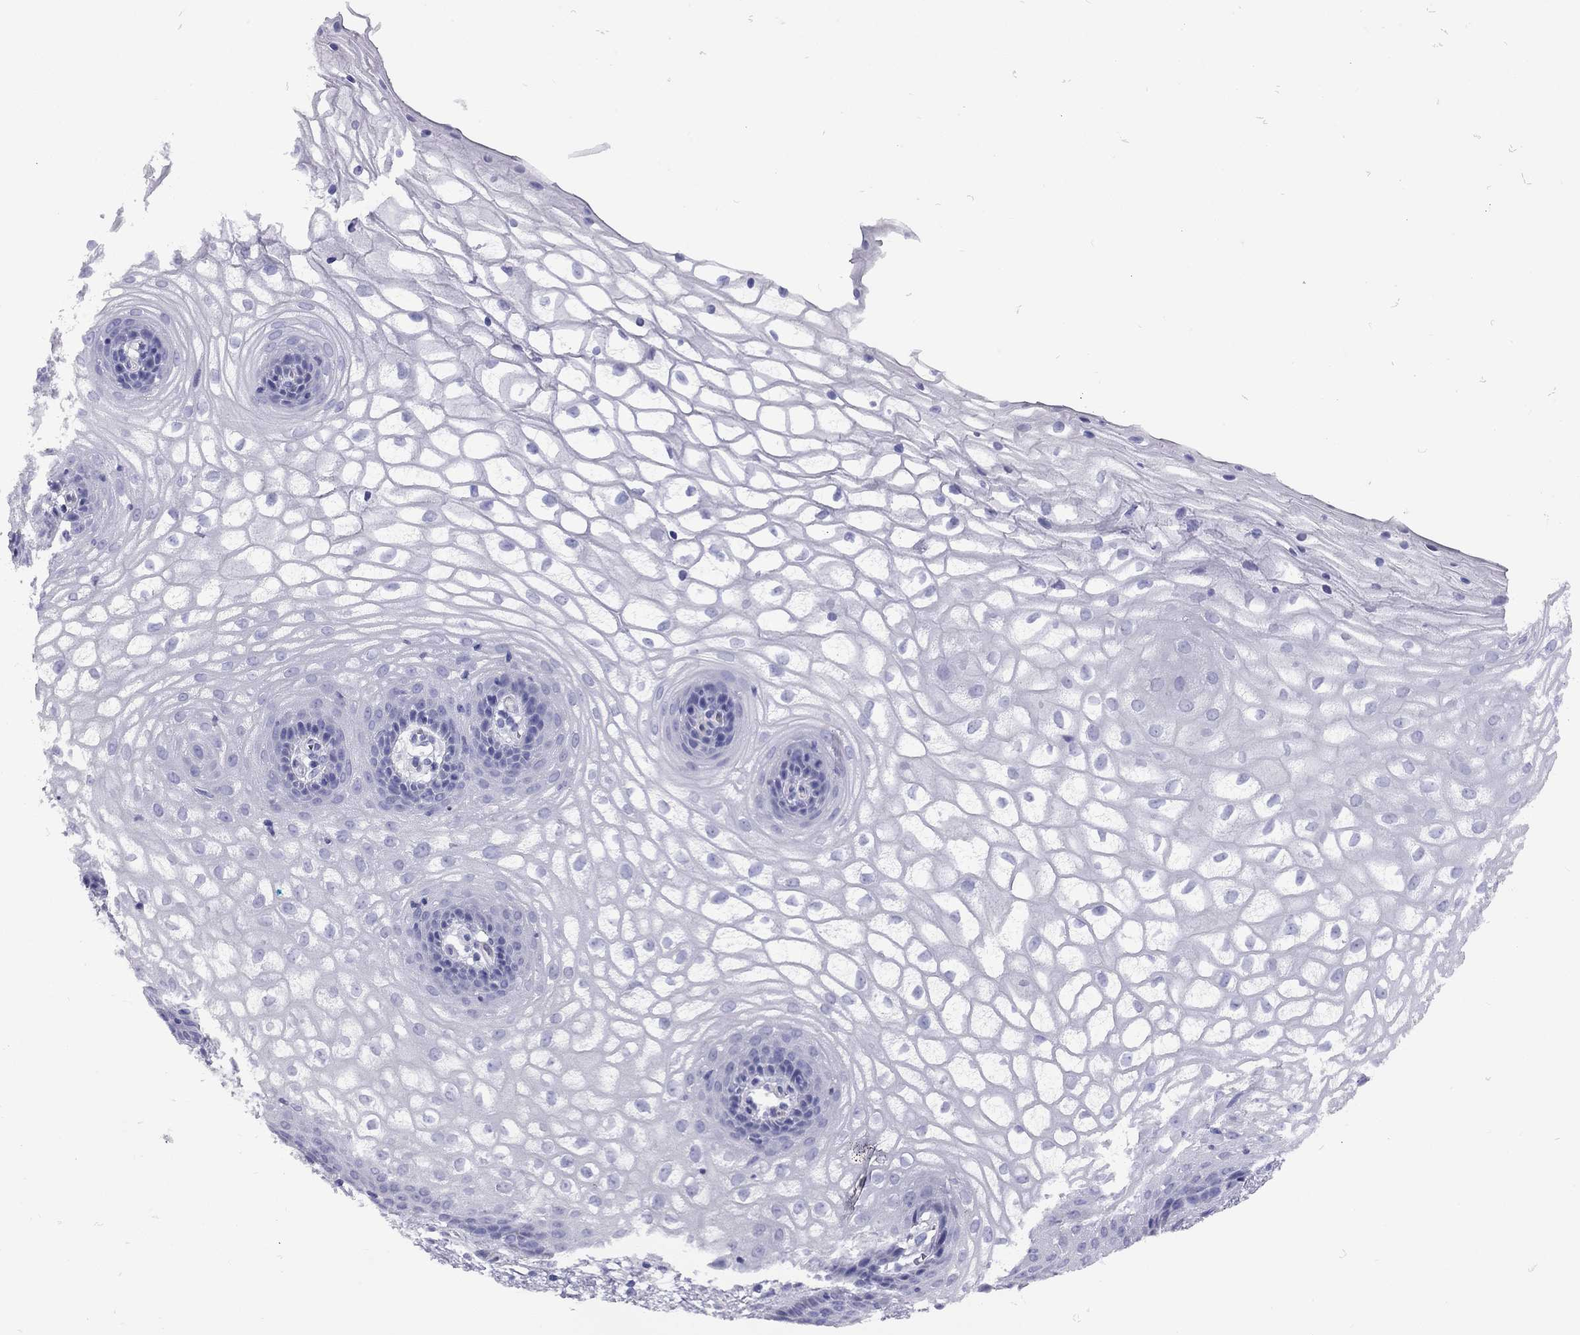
{"staining": {"intensity": "negative", "quantity": "none", "location": "none"}, "tissue": "vagina", "cell_type": "Squamous epithelial cells", "image_type": "normal", "snomed": [{"axis": "morphology", "description": "Normal tissue, NOS"}, {"axis": "topography", "description": "Vagina"}], "caption": "Squamous epithelial cells show no significant expression in normal vagina. (Brightfield microscopy of DAB (3,3'-diaminobenzidine) immunohistochemistry at high magnification).", "gene": "FSCN3", "patient": {"sex": "female", "age": 34}}